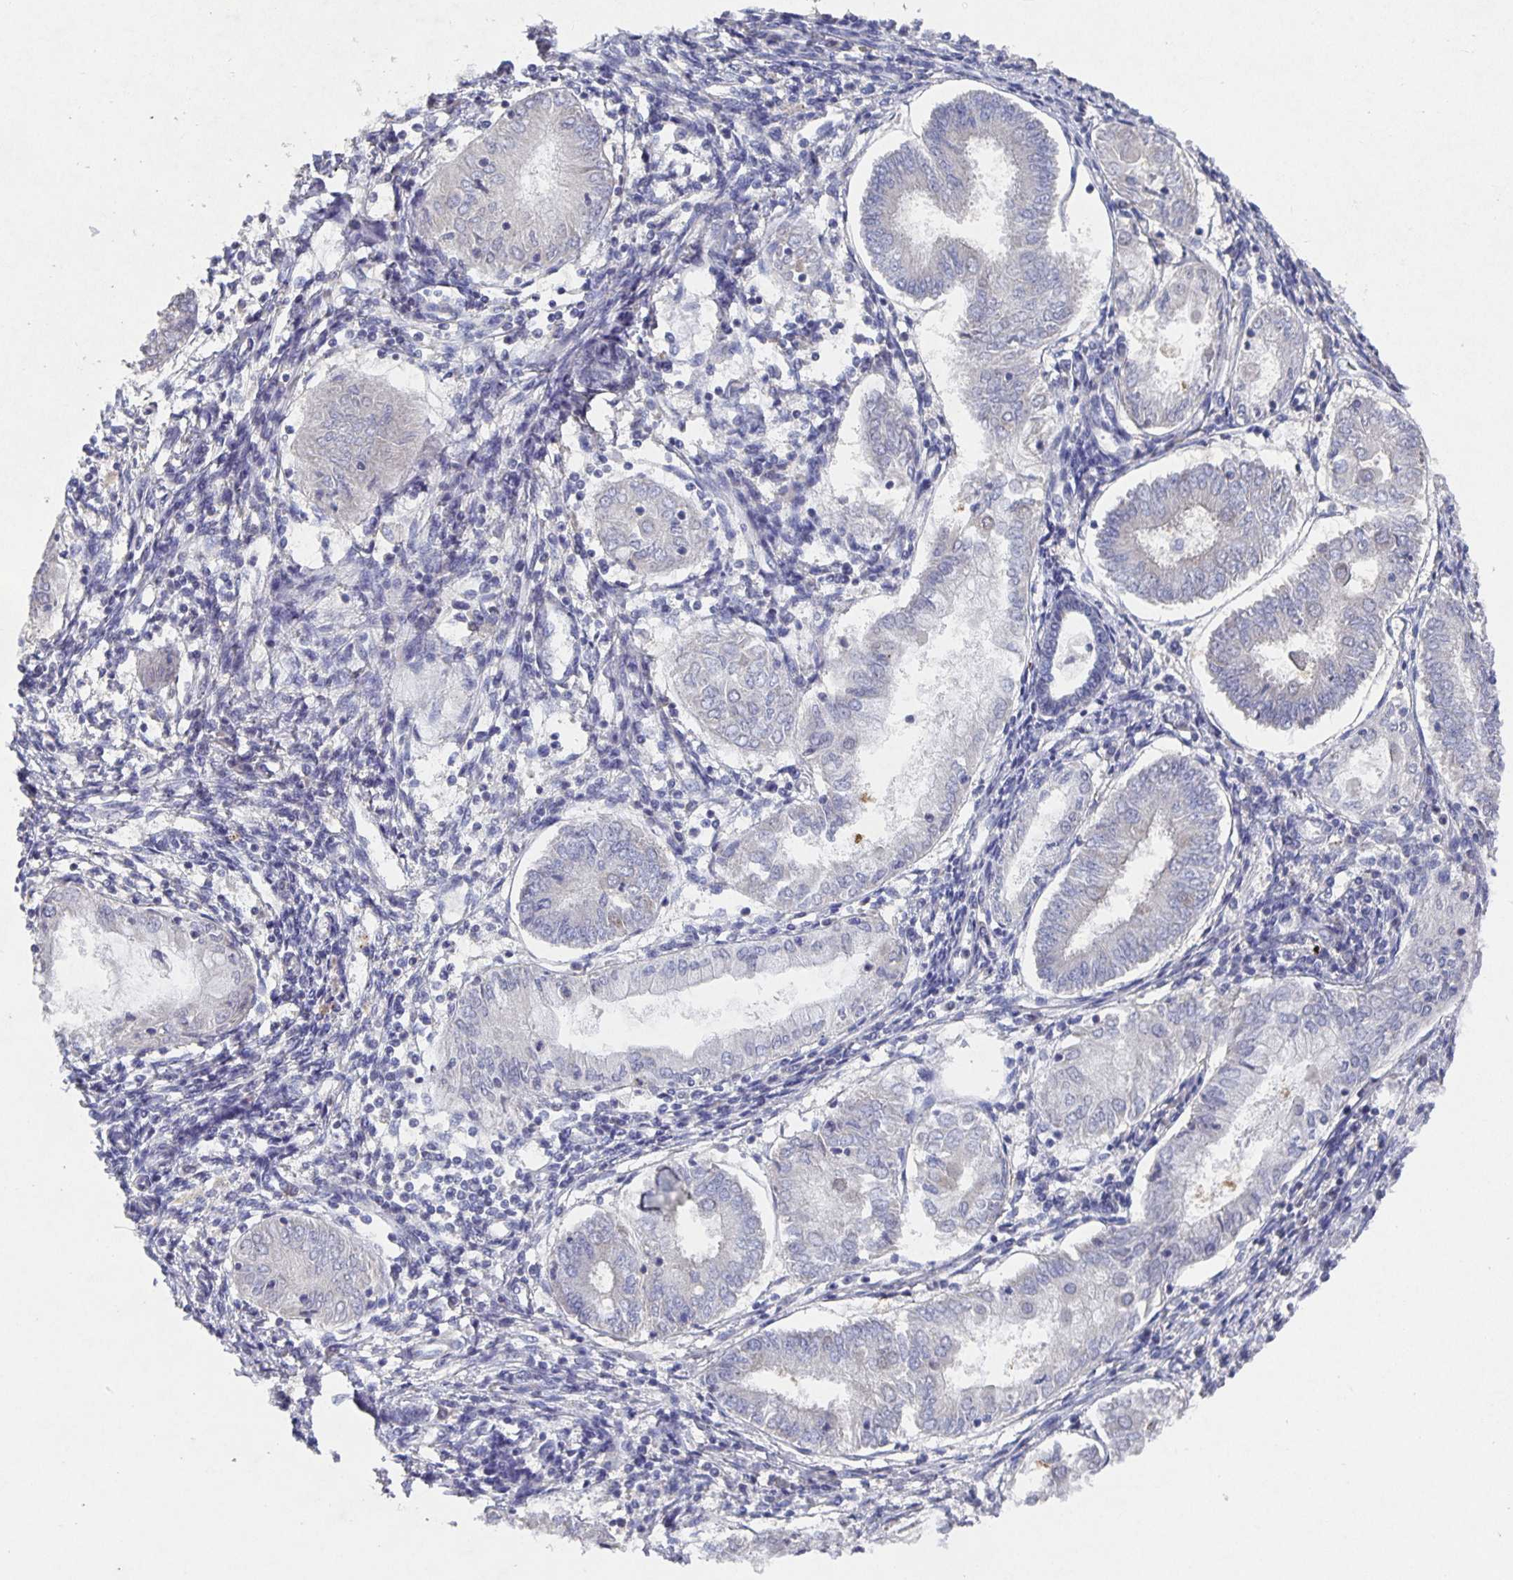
{"staining": {"intensity": "moderate", "quantity": "<25%", "location": "cytoplasmic/membranous"}, "tissue": "endometrial cancer", "cell_type": "Tumor cells", "image_type": "cancer", "snomed": [{"axis": "morphology", "description": "Adenocarcinoma, NOS"}, {"axis": "topography", "description": "Endometrium"}], "caption": "This image displays immunohistochemistry (IHC) staining of adenocarcinoma (endometrial), with low moderate cytoplasmic/membranous staining in about <25% of tumor cells.", "gene": "HEPN1", "patient": {"sex": "female", "age": 68}}